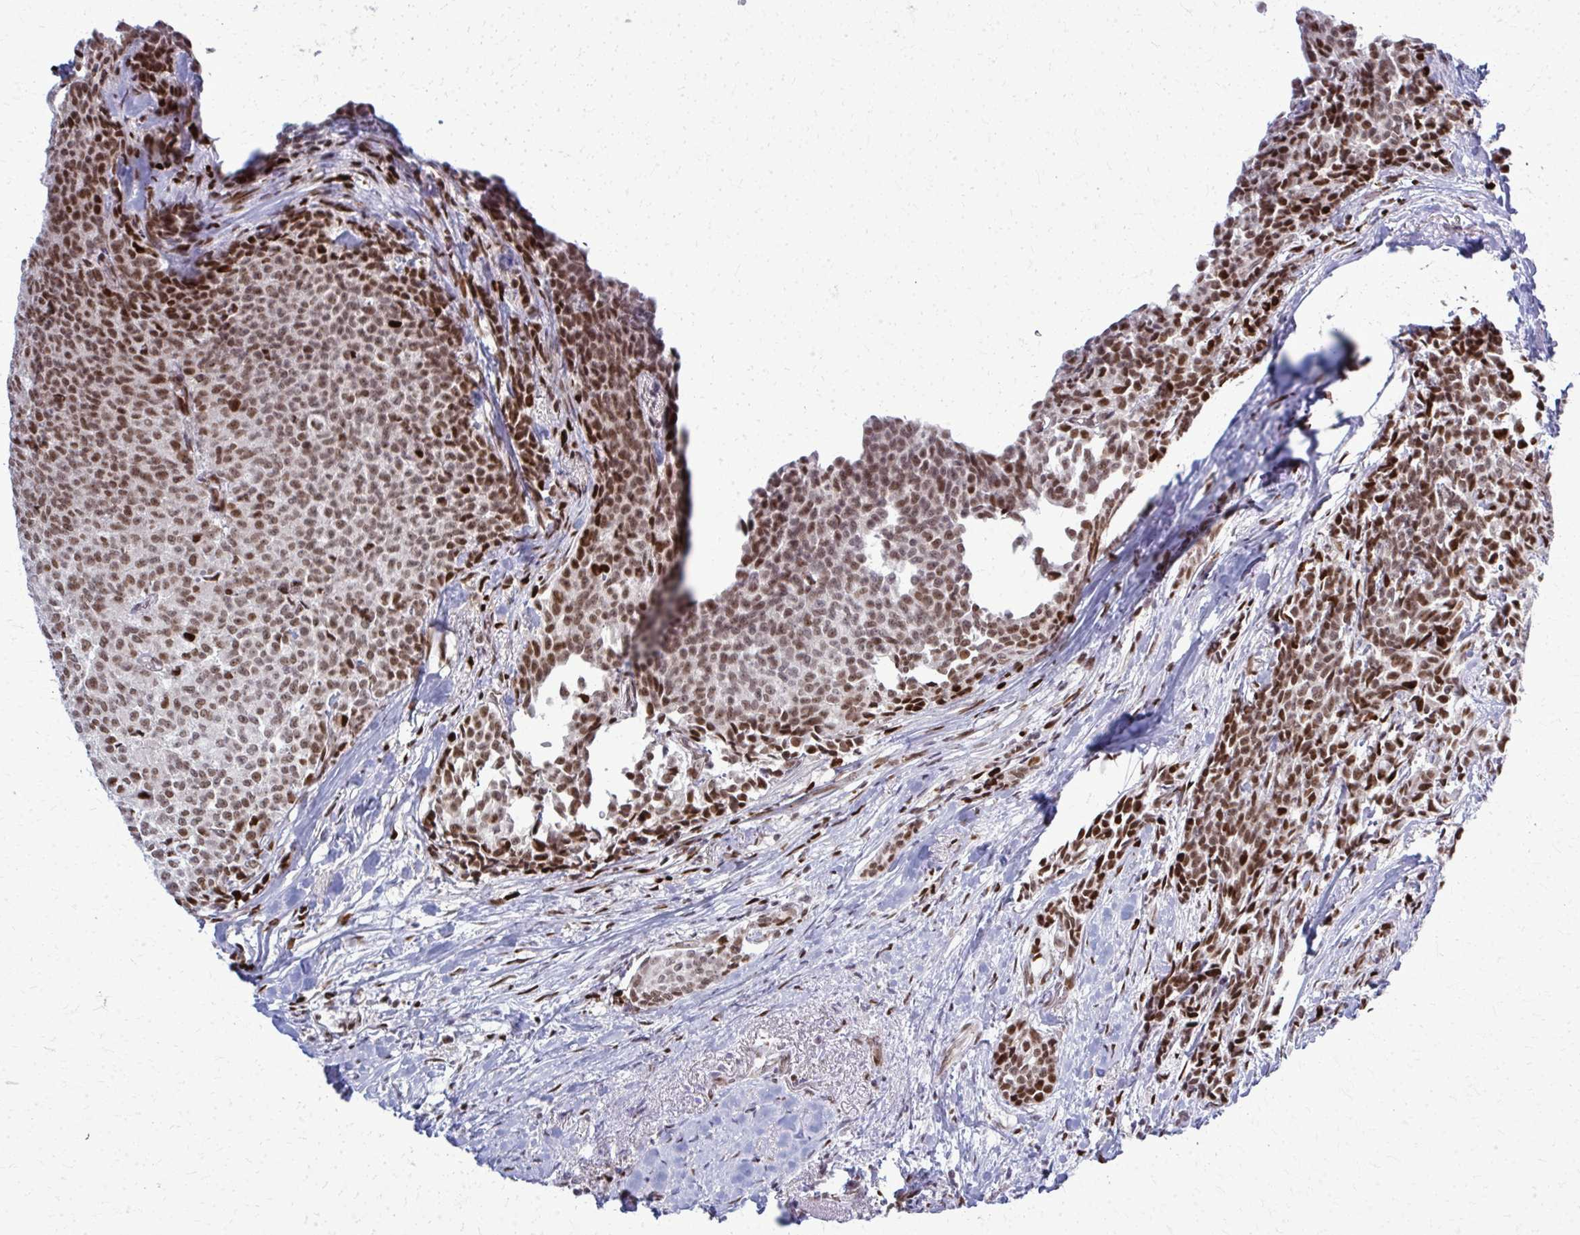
{"staining": {"intensity": "moderate", "quantity": ">75%", "location": "nuclear"}, "tissue": "breast cancer", "cell_type": "Tumor cells", "image_type": "cancer", "snomed": [{"axis": "morphology", "description": "Duct carcinoma"}, {"axis": "topography", "description": "Breast"}], "caption": "Protein expression analysis of breast invasive ductal carcinoma exhibits moderate nuclear expression in about >75% of tumor cells.", "gene": "ZNF559", "patient": {"sex": "female", "age": 91}}